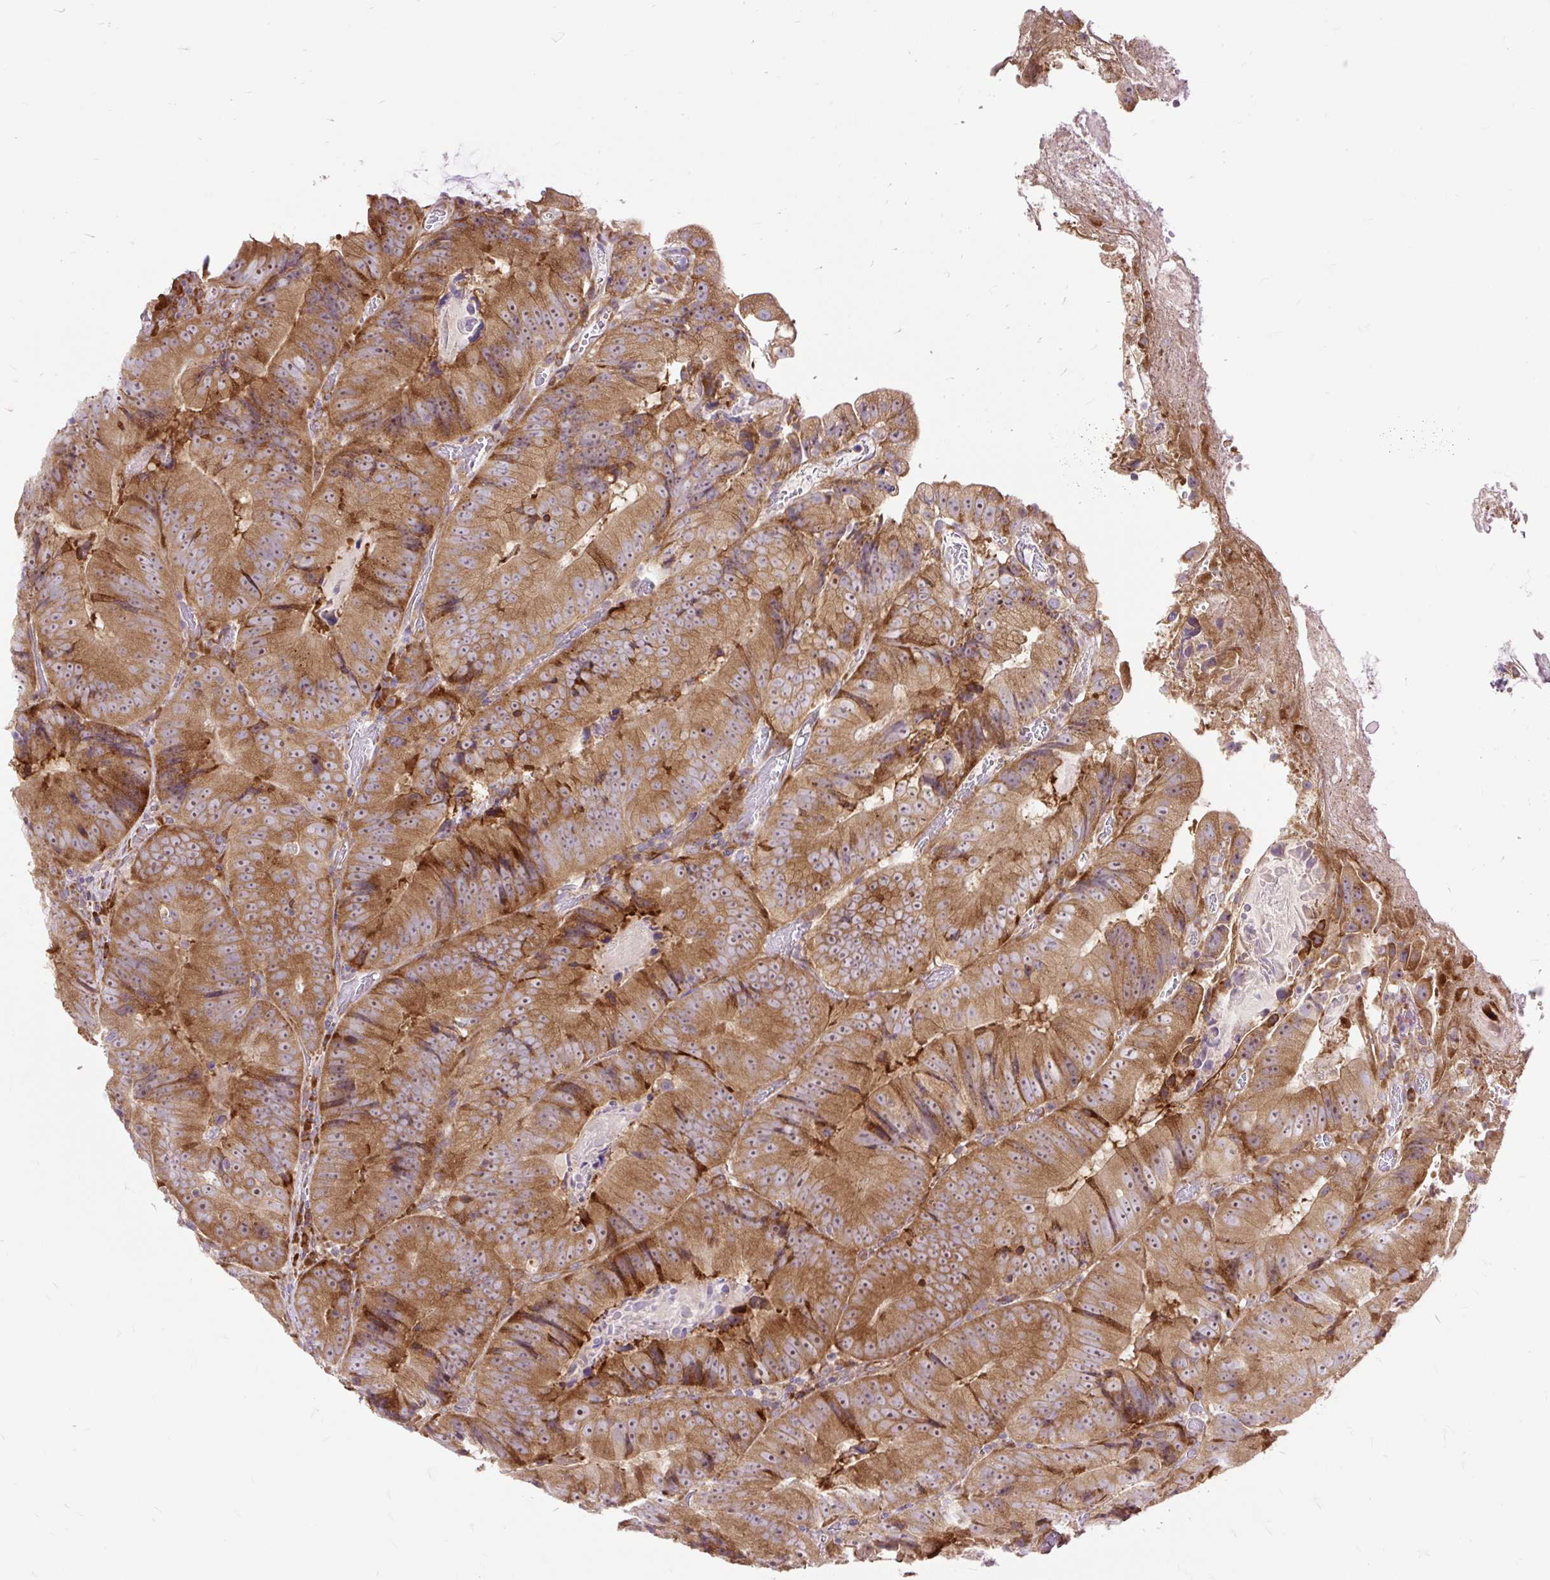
{"staining": {"intensity": "moderate", "quantity": ">75%", "location": "cytoplasmic/membranous"}, "tissue": "colorectal cancer", "cell_type": "Tumor cells", "image_type": "cancer", "snomed": [{"axis": "morphology", "description": "Adenocarcinoma, NOS"}, {"axis": "topography", "description": "Colon"}], "caption": "Tumor cells demonstrate moderate cytoplasmic/membranous positivity in approximately >75% of cells in colorectal cancer. (Brightfield microscopy of DAB IHC at high magnification).", "gene": "RPS5", "patient": {"sex": "female", "age": 86}}